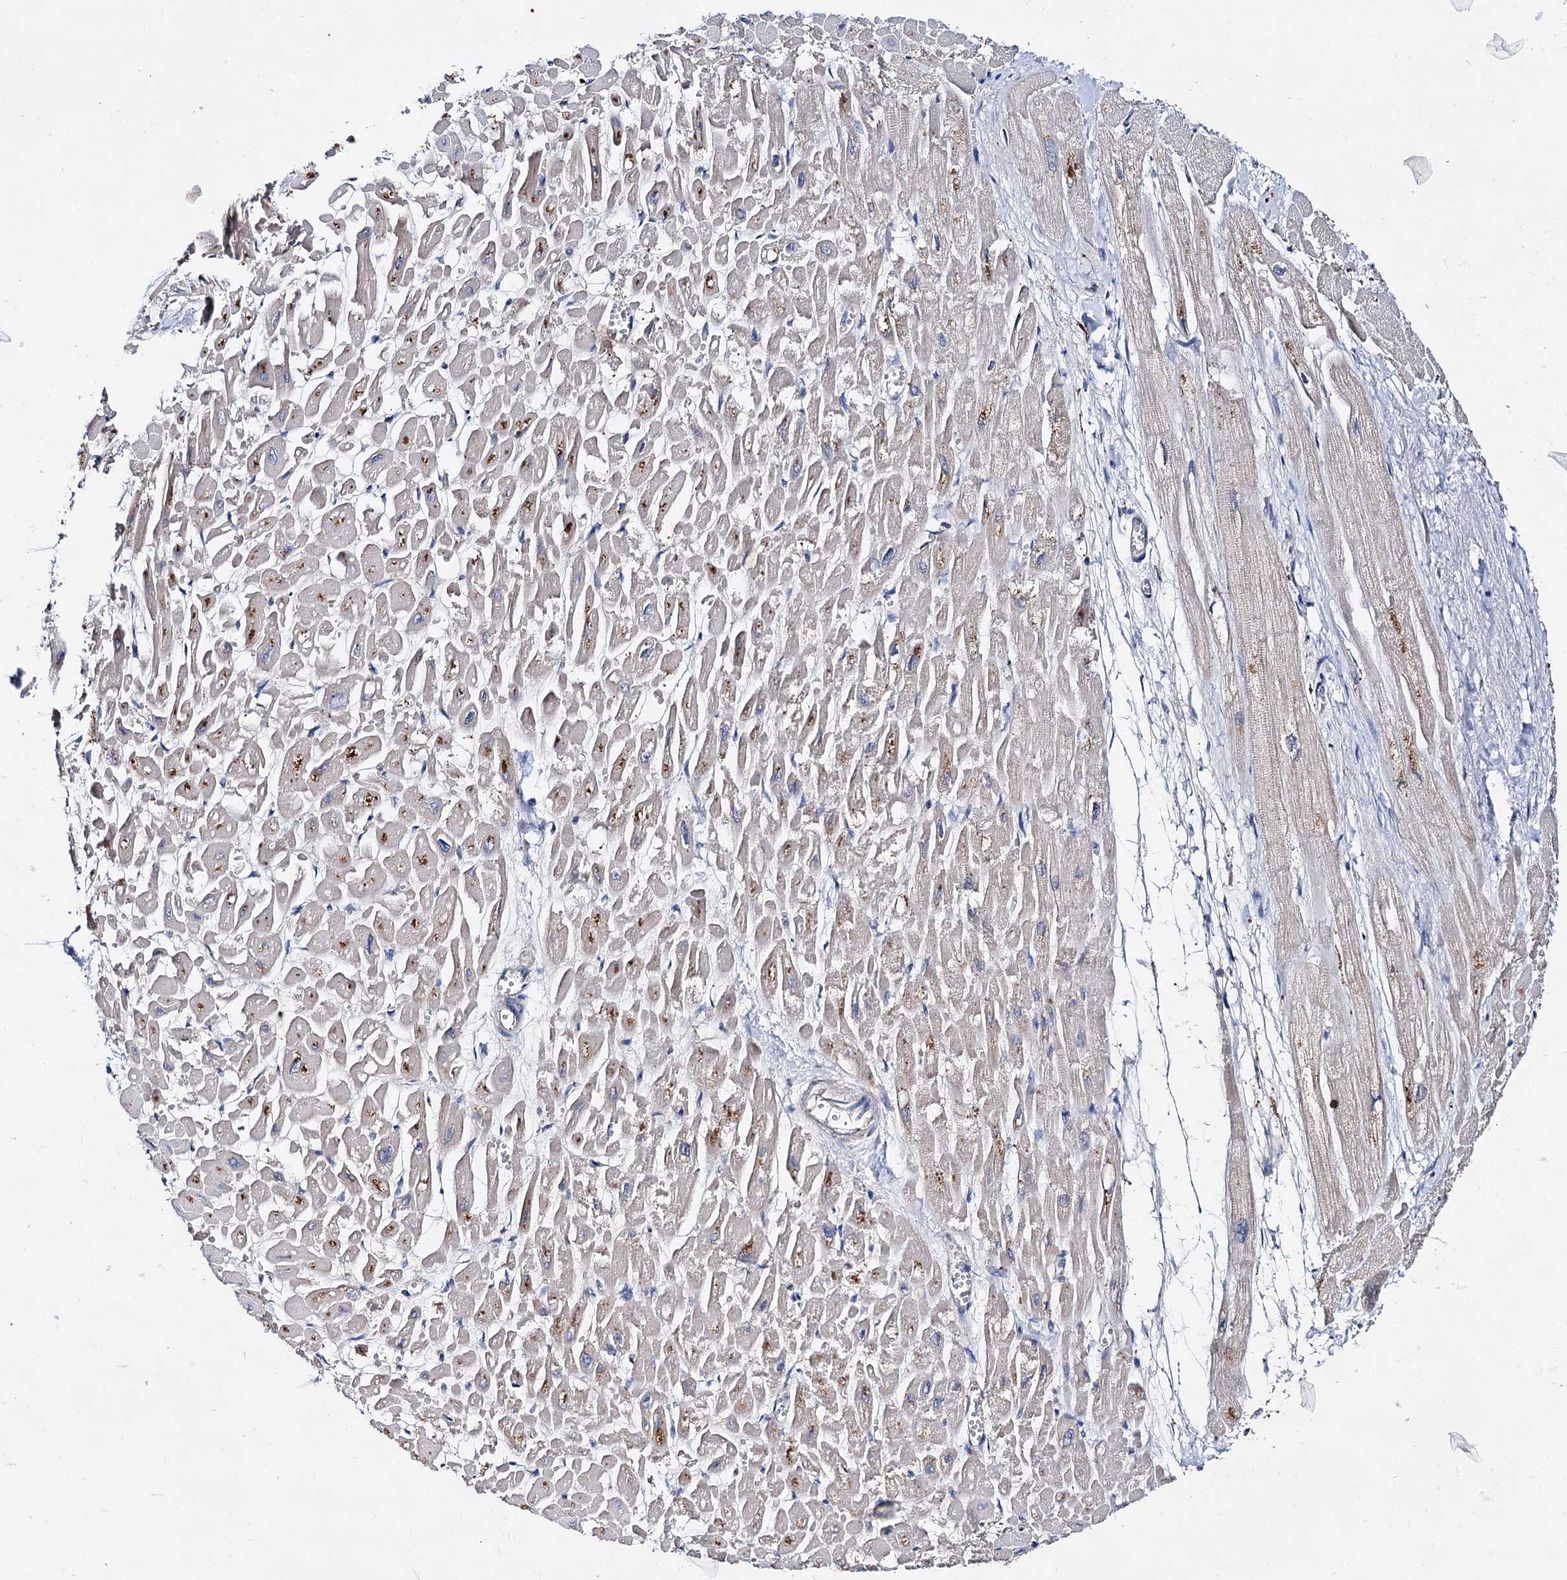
{"staining": {"intensity": "negative", "quantity": "none", "location": "none"}, "tissue": "heart muscle", "cell_type": "Cardiomyocytes", "image_type": "normal", "snomed": [{"axis": "morphology", "description": "Normal tissue, NOS"}, {"axis": "topography", "description": "Heart"}], "caption": "Immunohistochemistry (IHC) histopathology image of normal heart muscle stained for a protein (brown), which exhibits no positivity in cardiomyocytes. (DAB IHC with hematoxylin counter stain).", "gene": "HVCN1", "patient": {"sex": "male", "age": 54}}